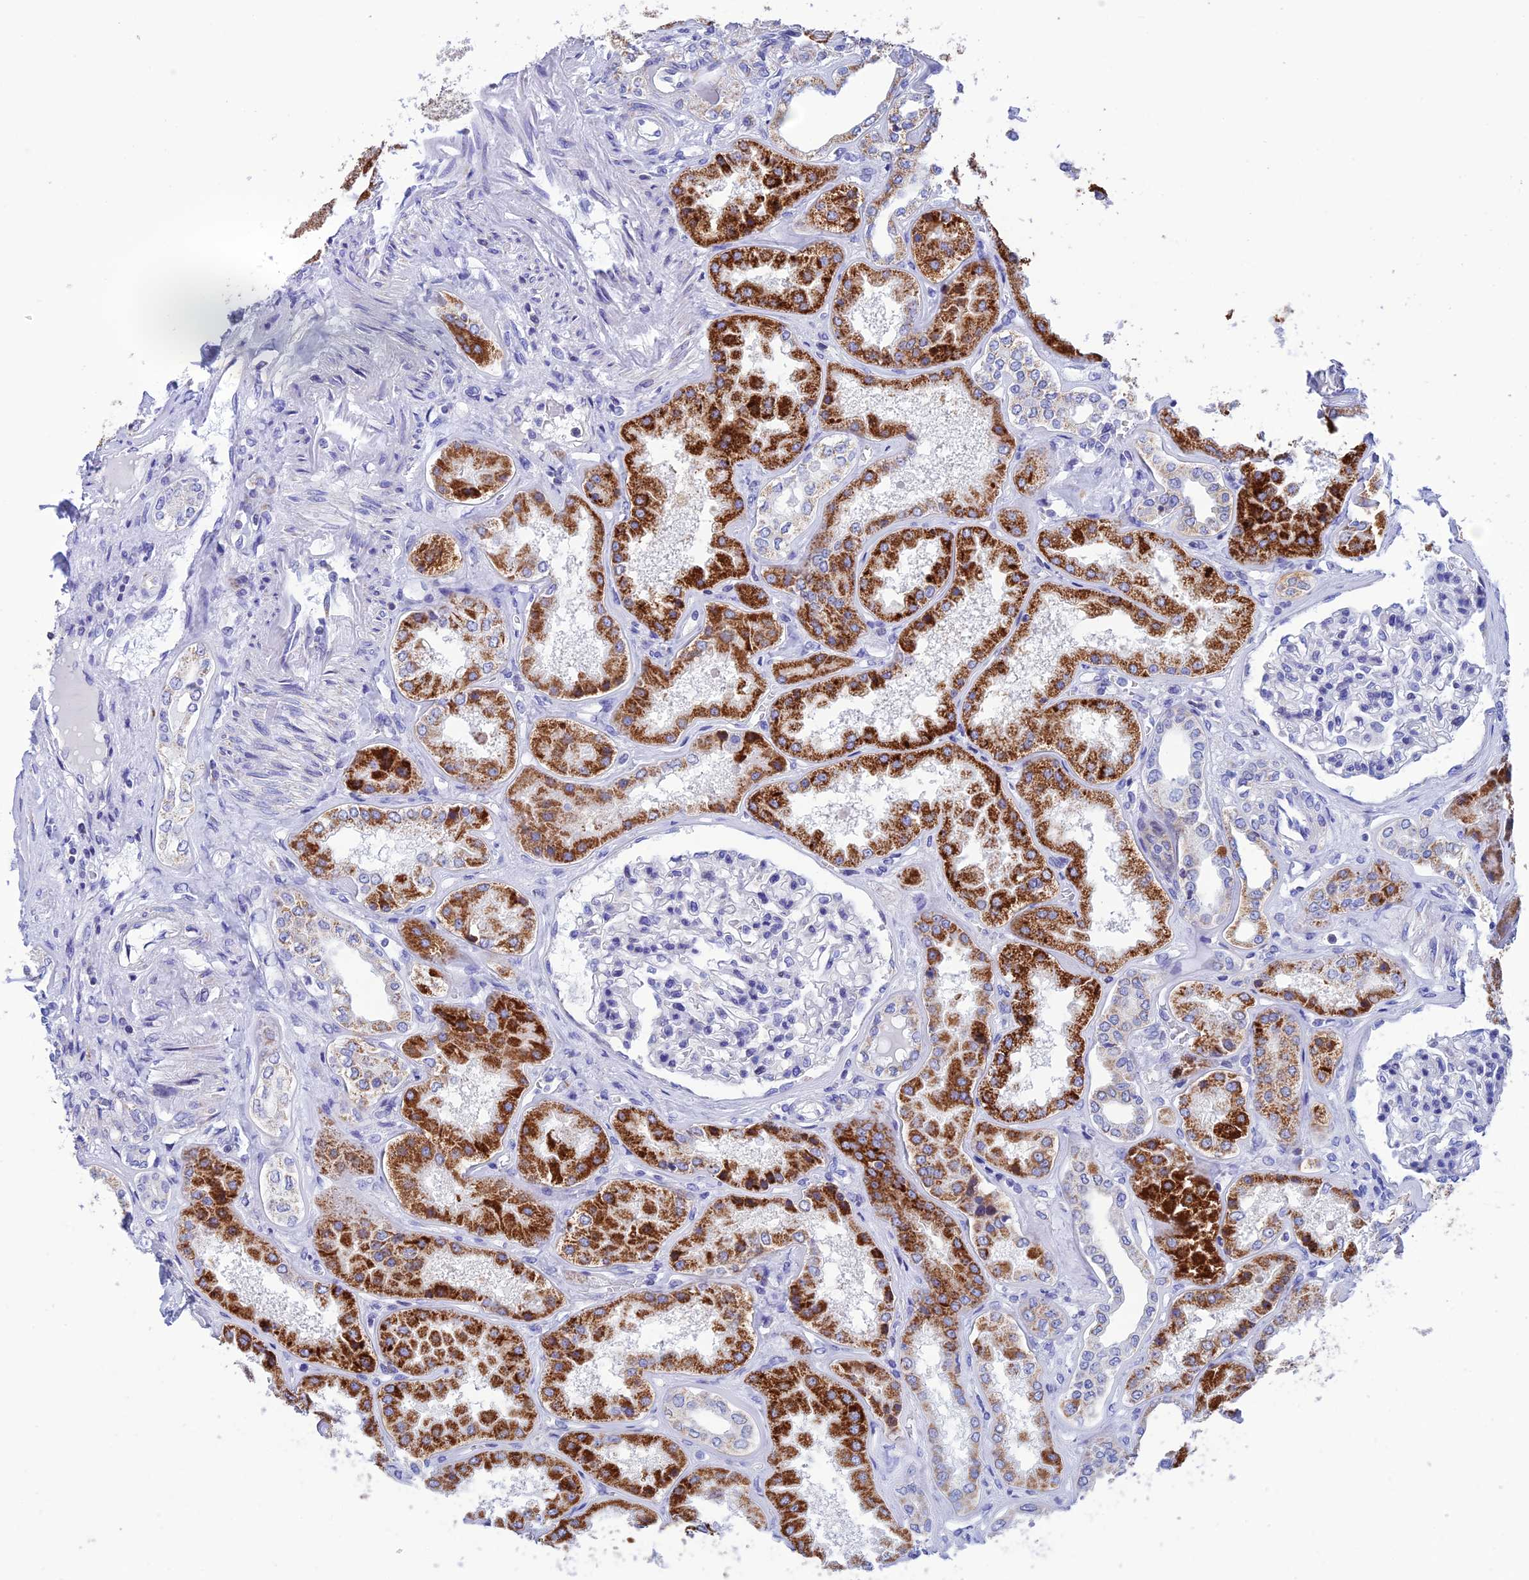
{"staining": {"intensity": "negative", "quantity": "none", "location": "none"}, "tissue": "kidney", "cell_type": "Cells in glomeruli", "image_type": "normal", "snomed": [{"axis": "morphology", "description": "Normal tissue, NOS"}, {"axis": "topography", "description": "Kidney"}], "caption": "Immunohistochemistry image of unremarkable kidney stained for a protein (brown), which displays no positivity in cells in glomeruli.", "gene": "NXPE4", "patient": {"sex": "female", "age": 56}}